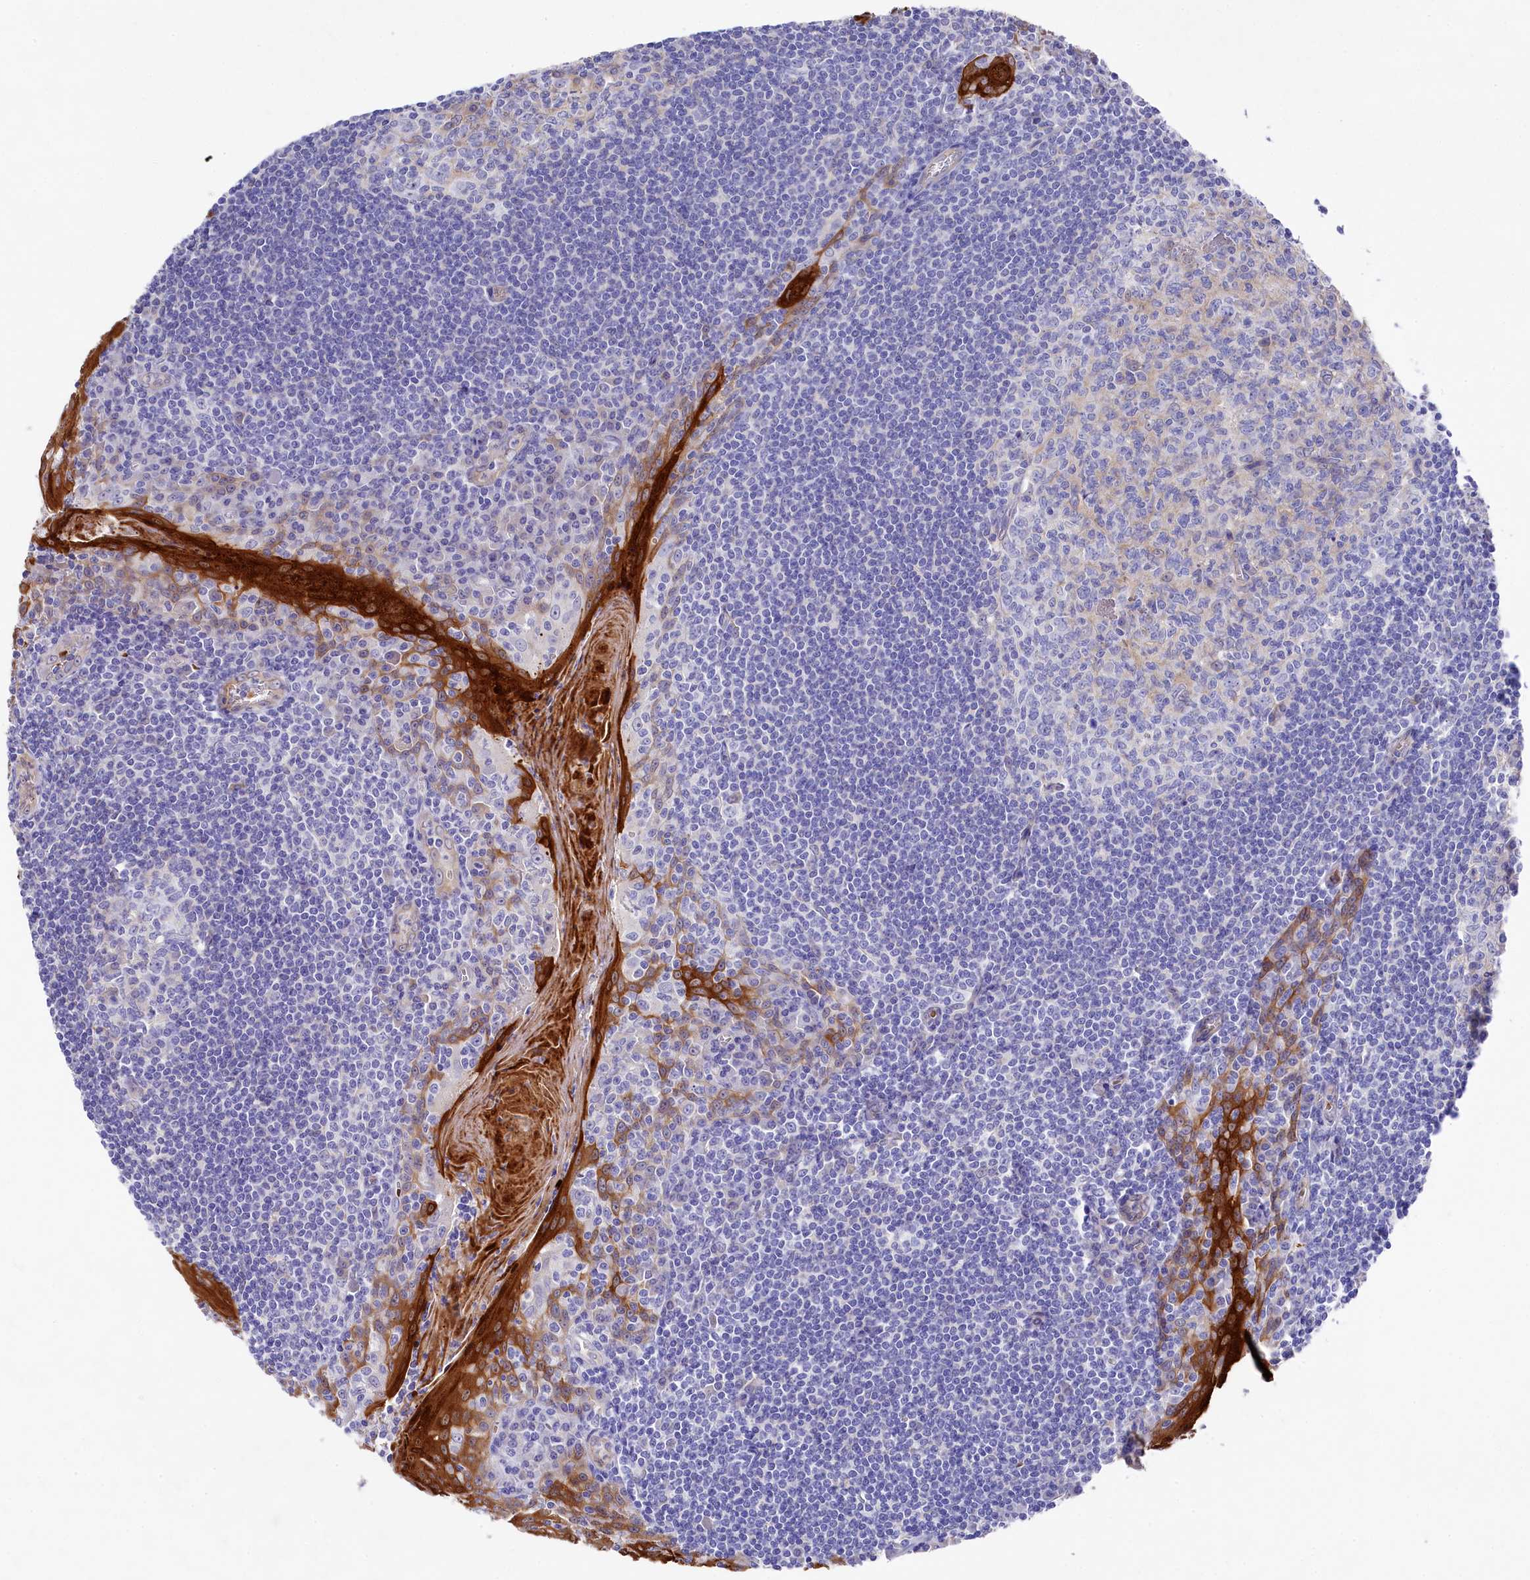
{"staining": {"intensity": "weak", "quantity": "<25%", "location": "cytoplasmic/membranous"}, "tissue": "tonsil", "cell_type": "Germinal center cells", "image_type": "normal", "snomed": [{"axis": "morphology", "description": "Normal tissue, NOS"}, {"axis": "topography", "description": "Tonsil"}], "caption": "This is an immunohistochemistry image of benign tonsil. There is no positivity in germinal center cells.", "gene": "LHFPL4", "patient": {"sex": "male", "age": 27}}